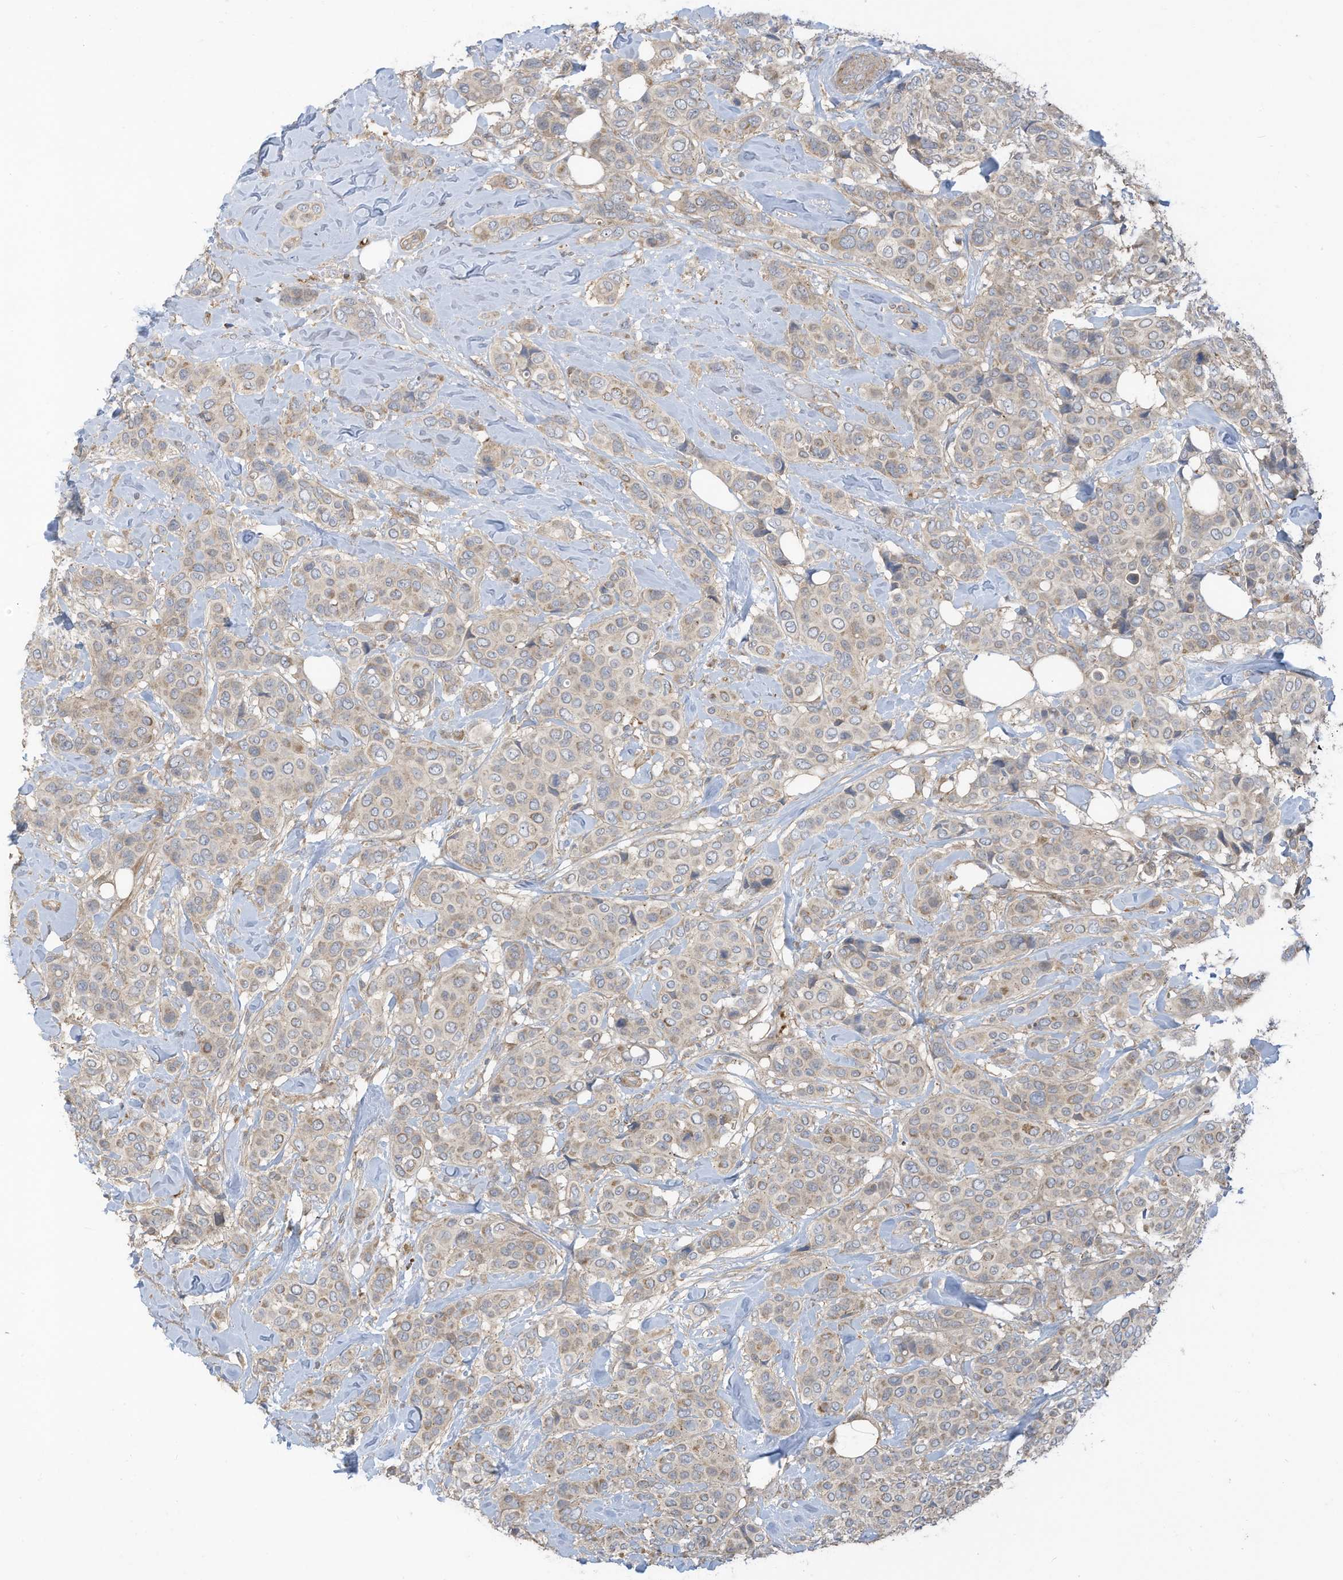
{"staining": {"intensity": "weak", "quantity": "25%-75%", "location": "cytoplasmic/membranous"}, "tissue": "breast cancer", "cell_type": "Tumor cells", "image_type": "cancer", "snomed": [{"axis": "morphology", "description": "Lobular carcinoma"}, {"axis": "topography", "description": "Breast"}], "caption": "Protein staining displays weak cytoplasmic/membranous staining in approximately 25%-75% of tumor cells in breast cancer (lobular carcinoma).", "gene": "GTPBP2", "patient": {"sex": "female", "age": 51}}